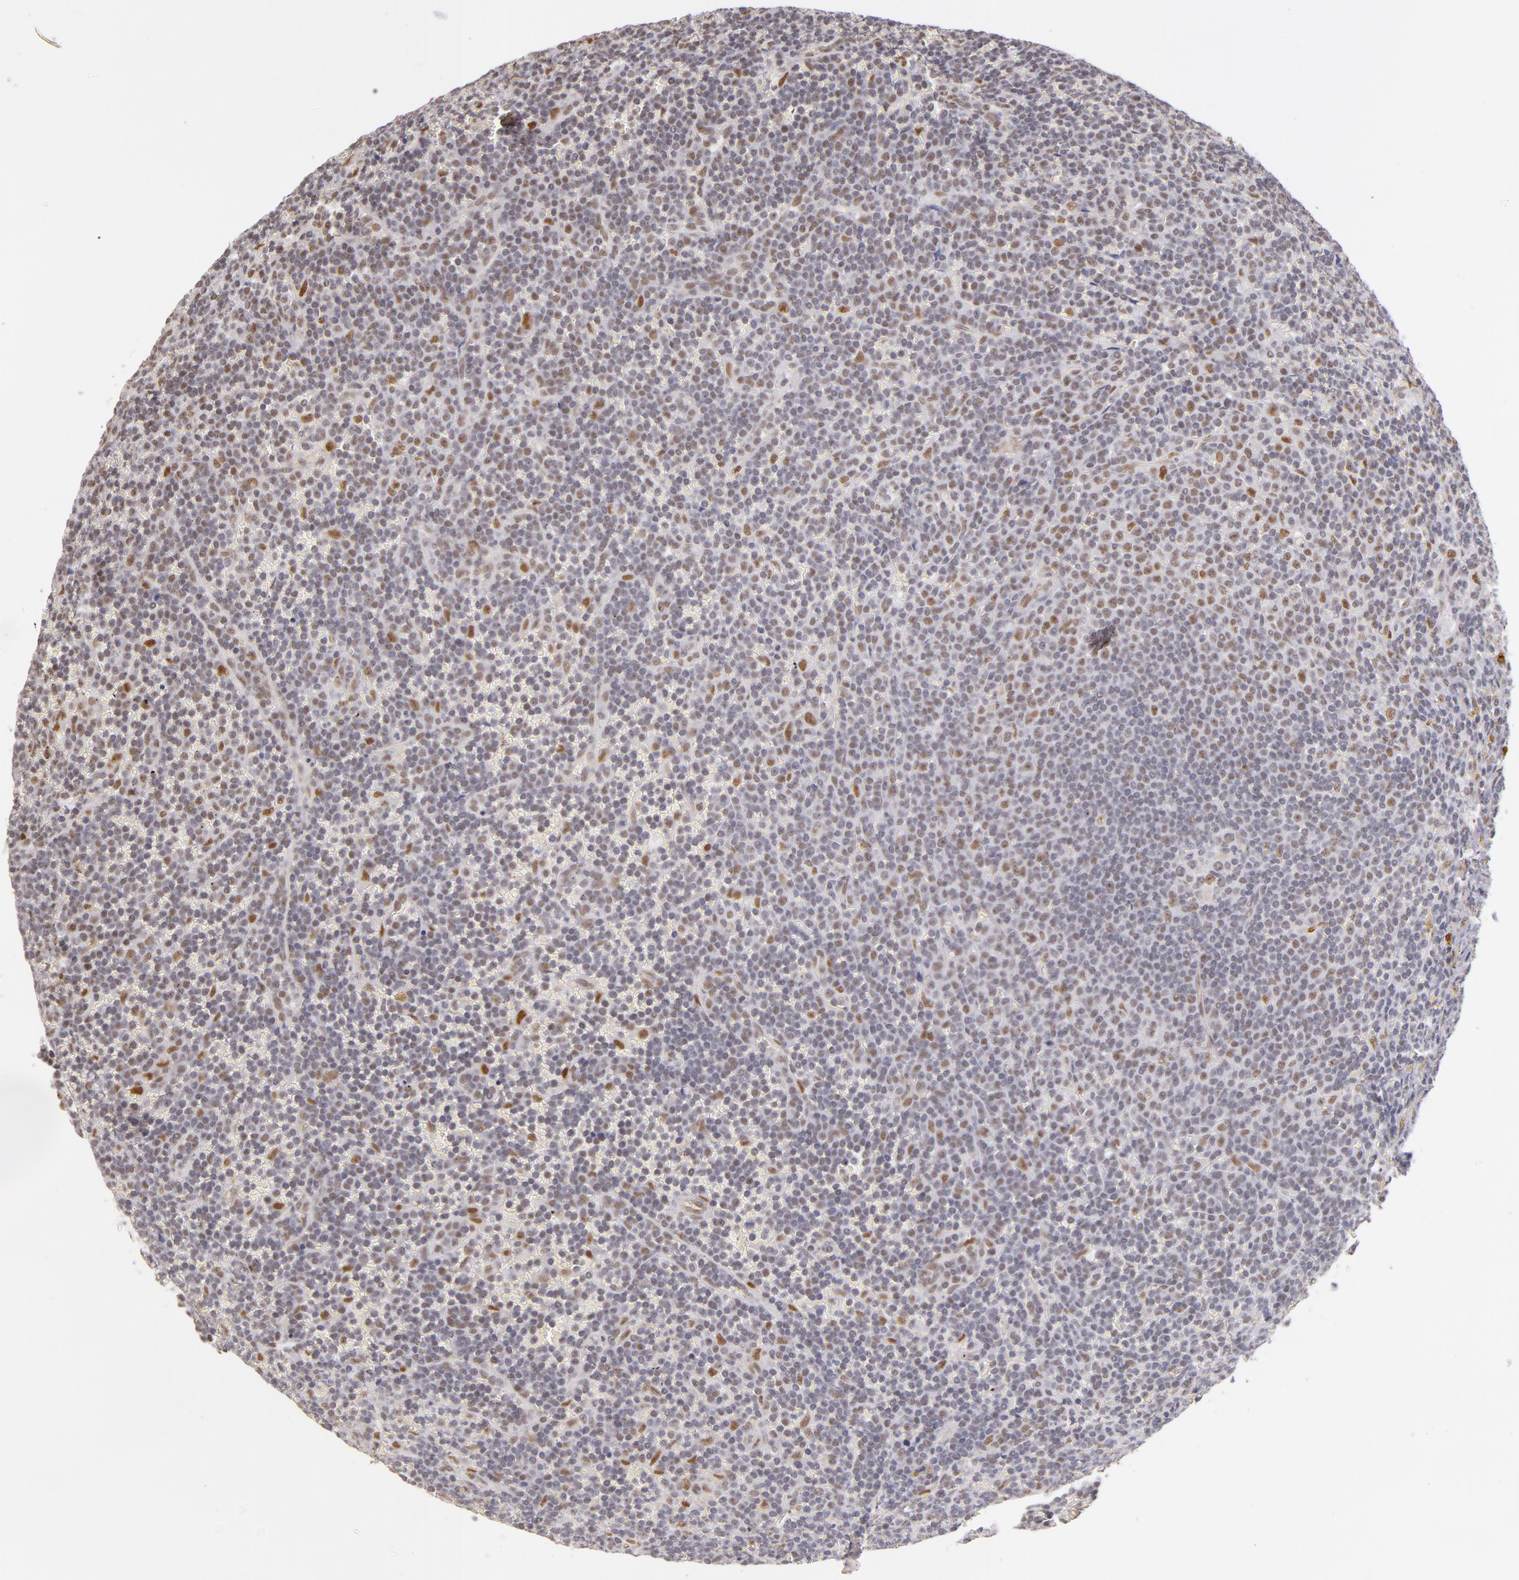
{"staining": {"intensity": "moderate", "quantity": "25%-75%", "location": "nuclear"}, "tissue": "lymphoma", "cell_type": "Tumor cells", "image_type": "cancer", "snomed": [{"axis": "morphology", "description": "Malignant lymphoma, non-Hodgkin's type, Low grade"}, {"axis": "topography", "description": "Spleen"}], "caption": "Protein expression analysis of malignant lymphoma, non-Hodgkin's type (low-grade) demonstrates moderate nuclear staining in about 25%-75% of tumor cells.", "gene": "NCOR2", "patient": {"sex": "male", "age": 80}}